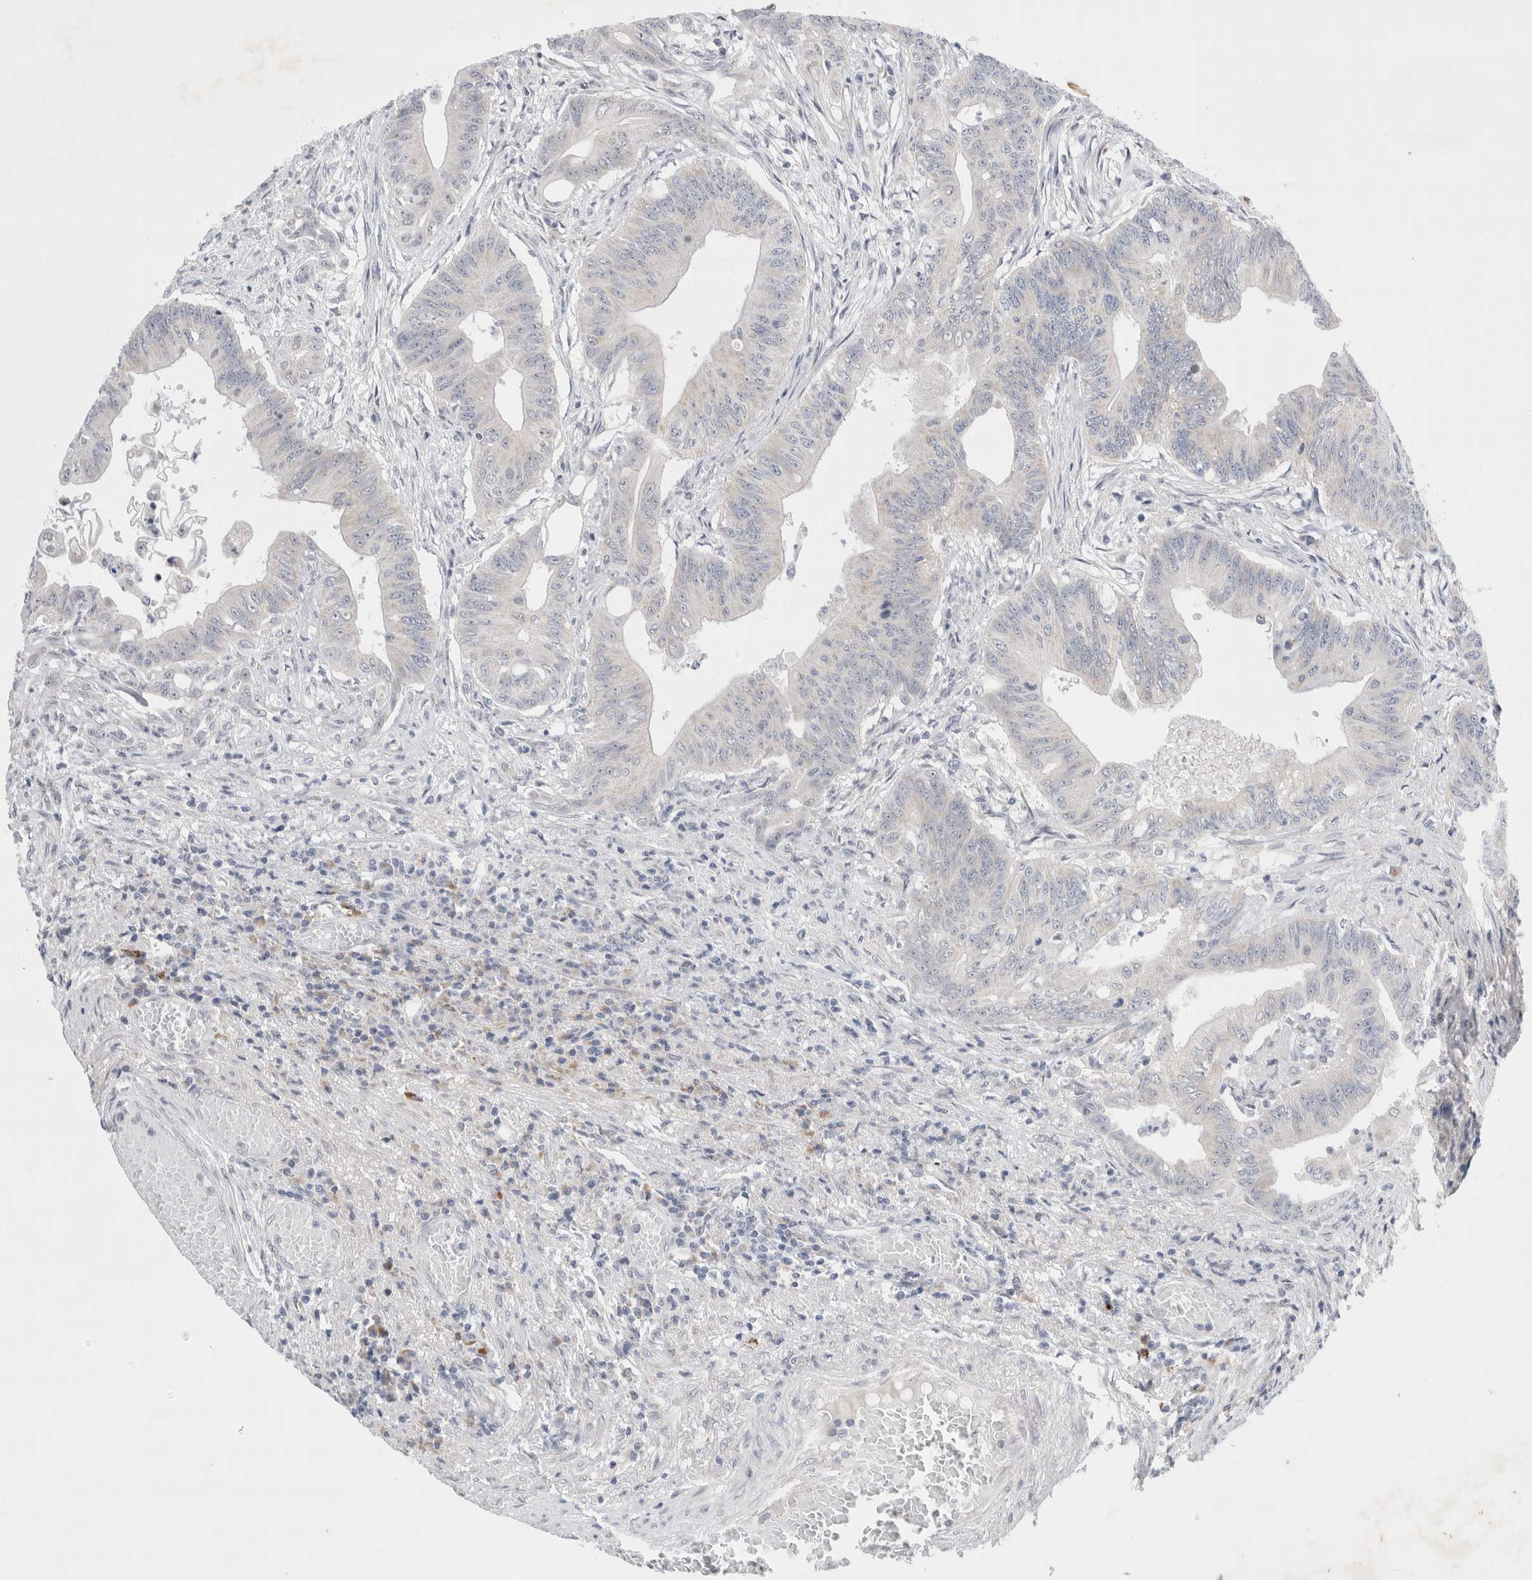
{"staining": {"intensity": "negative", "quantity": "none", "location": "none"}, "tissue": "colorectal cancer", "cell_type": "Tumor cells", "image_type": "cancer", "snomed": [{"axis": "morphology", "description": "Adenoma, NOS"}, {"axis": "morphology", "description": "Adenocarcinoma, NOS"}, {"axis": "topography", "description": "Colon"}], "caption": "This is a histopathology image of immunohistochemistry staining of colorectal adenocarcinoma, which shows no positivity in tumor cells.", "gene": "SLC22A12", "patient": {"sex": "male", "age": 79}}